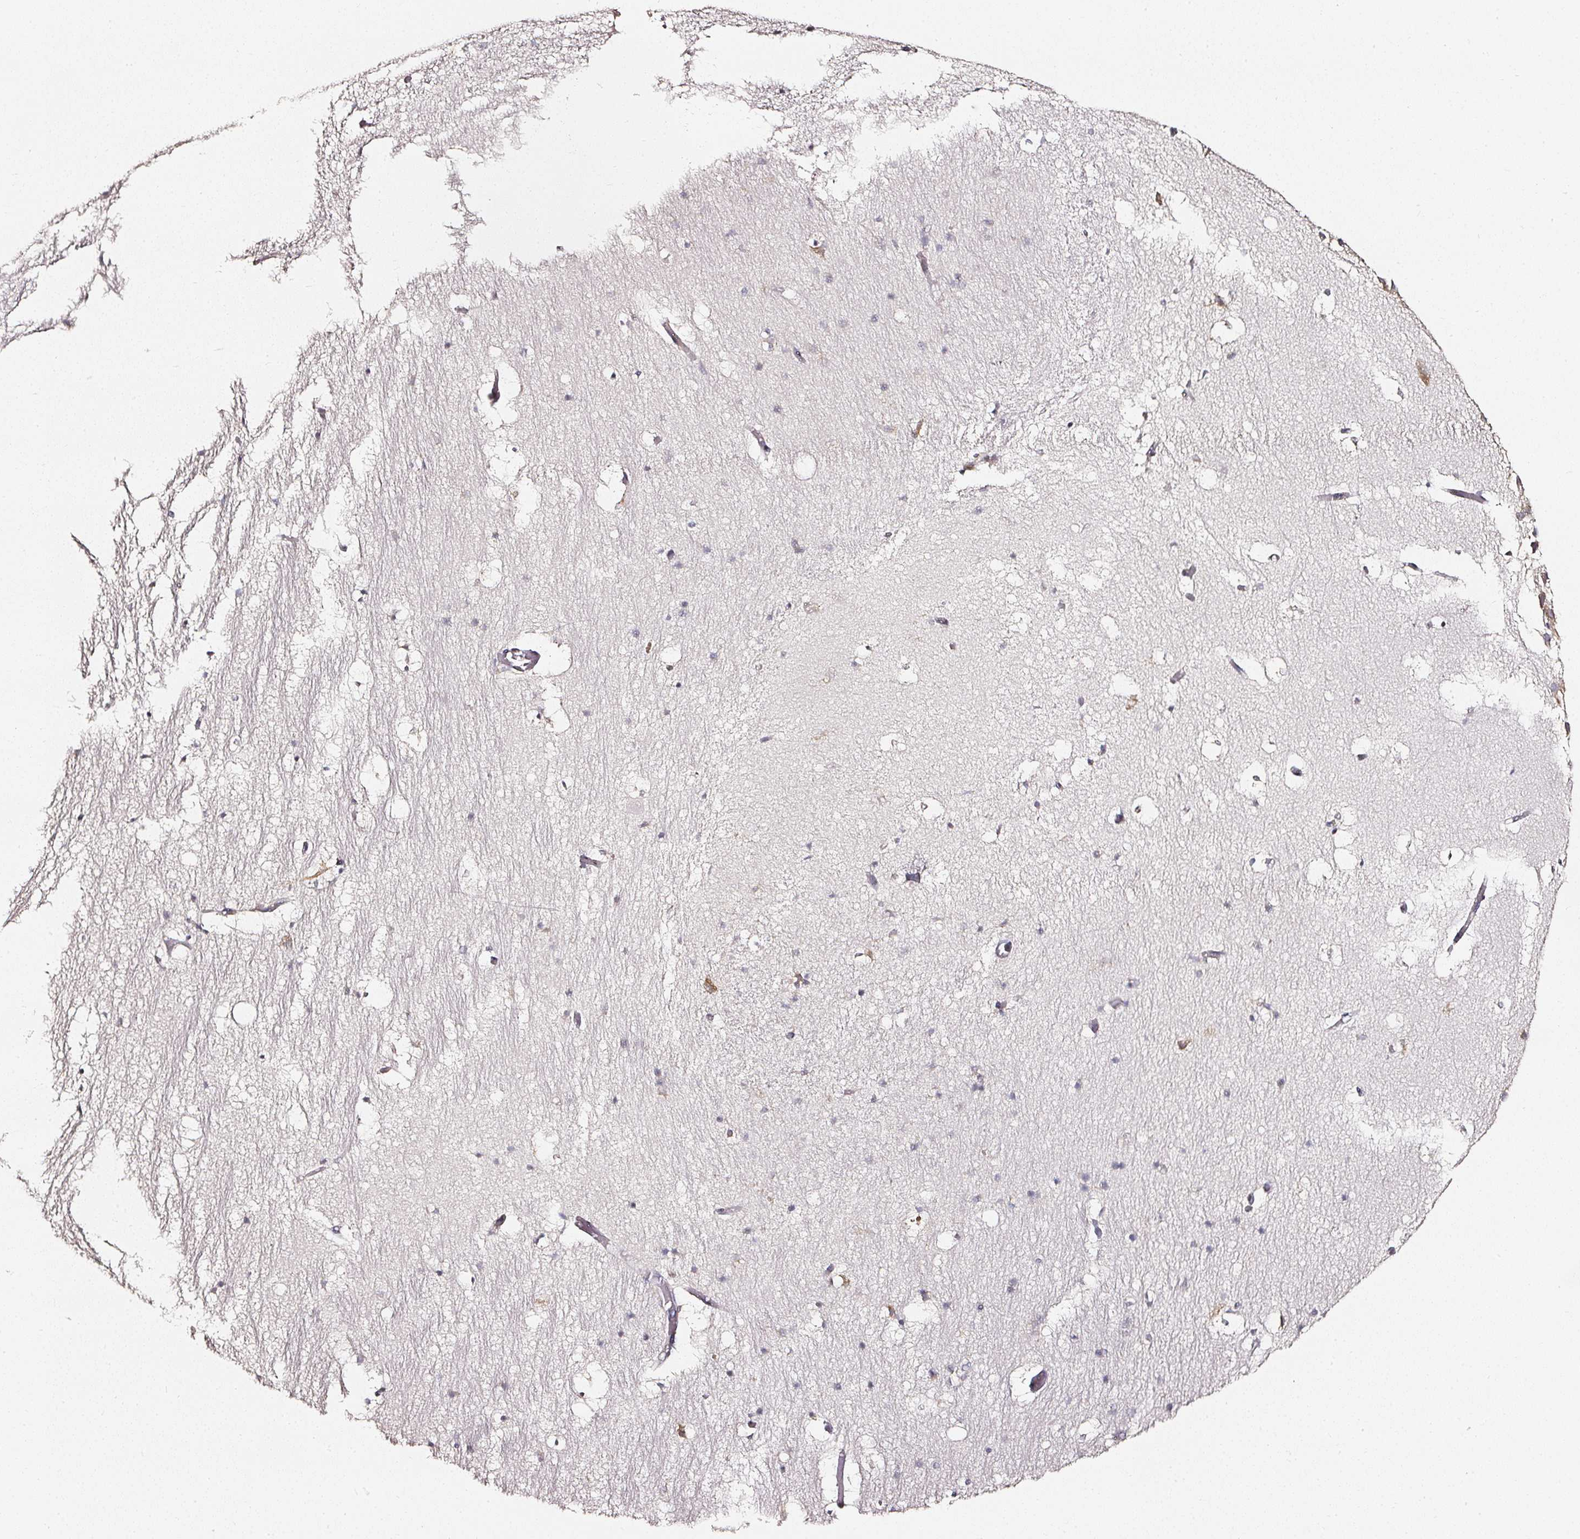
{"staining": {"intensity": "moderate", "quantity": "<25%", "location": "cytoplasmic/membranous"}, "tissue": "hippocampus", "cell_type": "Glial cells", "image_type": "normal", "snomed": [{"axis": "morphology", "description": "Normal tissue, NOS"}, {"axis": "topography", "description": "Hippocampus"}], "caption": "Brown immunohistochemical staining in unremarkable hippocampus demonstrates moderate cytoplasmic/membranous positivity in approximately <25% of glial cells.", "gene": "NTRK1", "patient": {"sex": "female", "age": 52}}